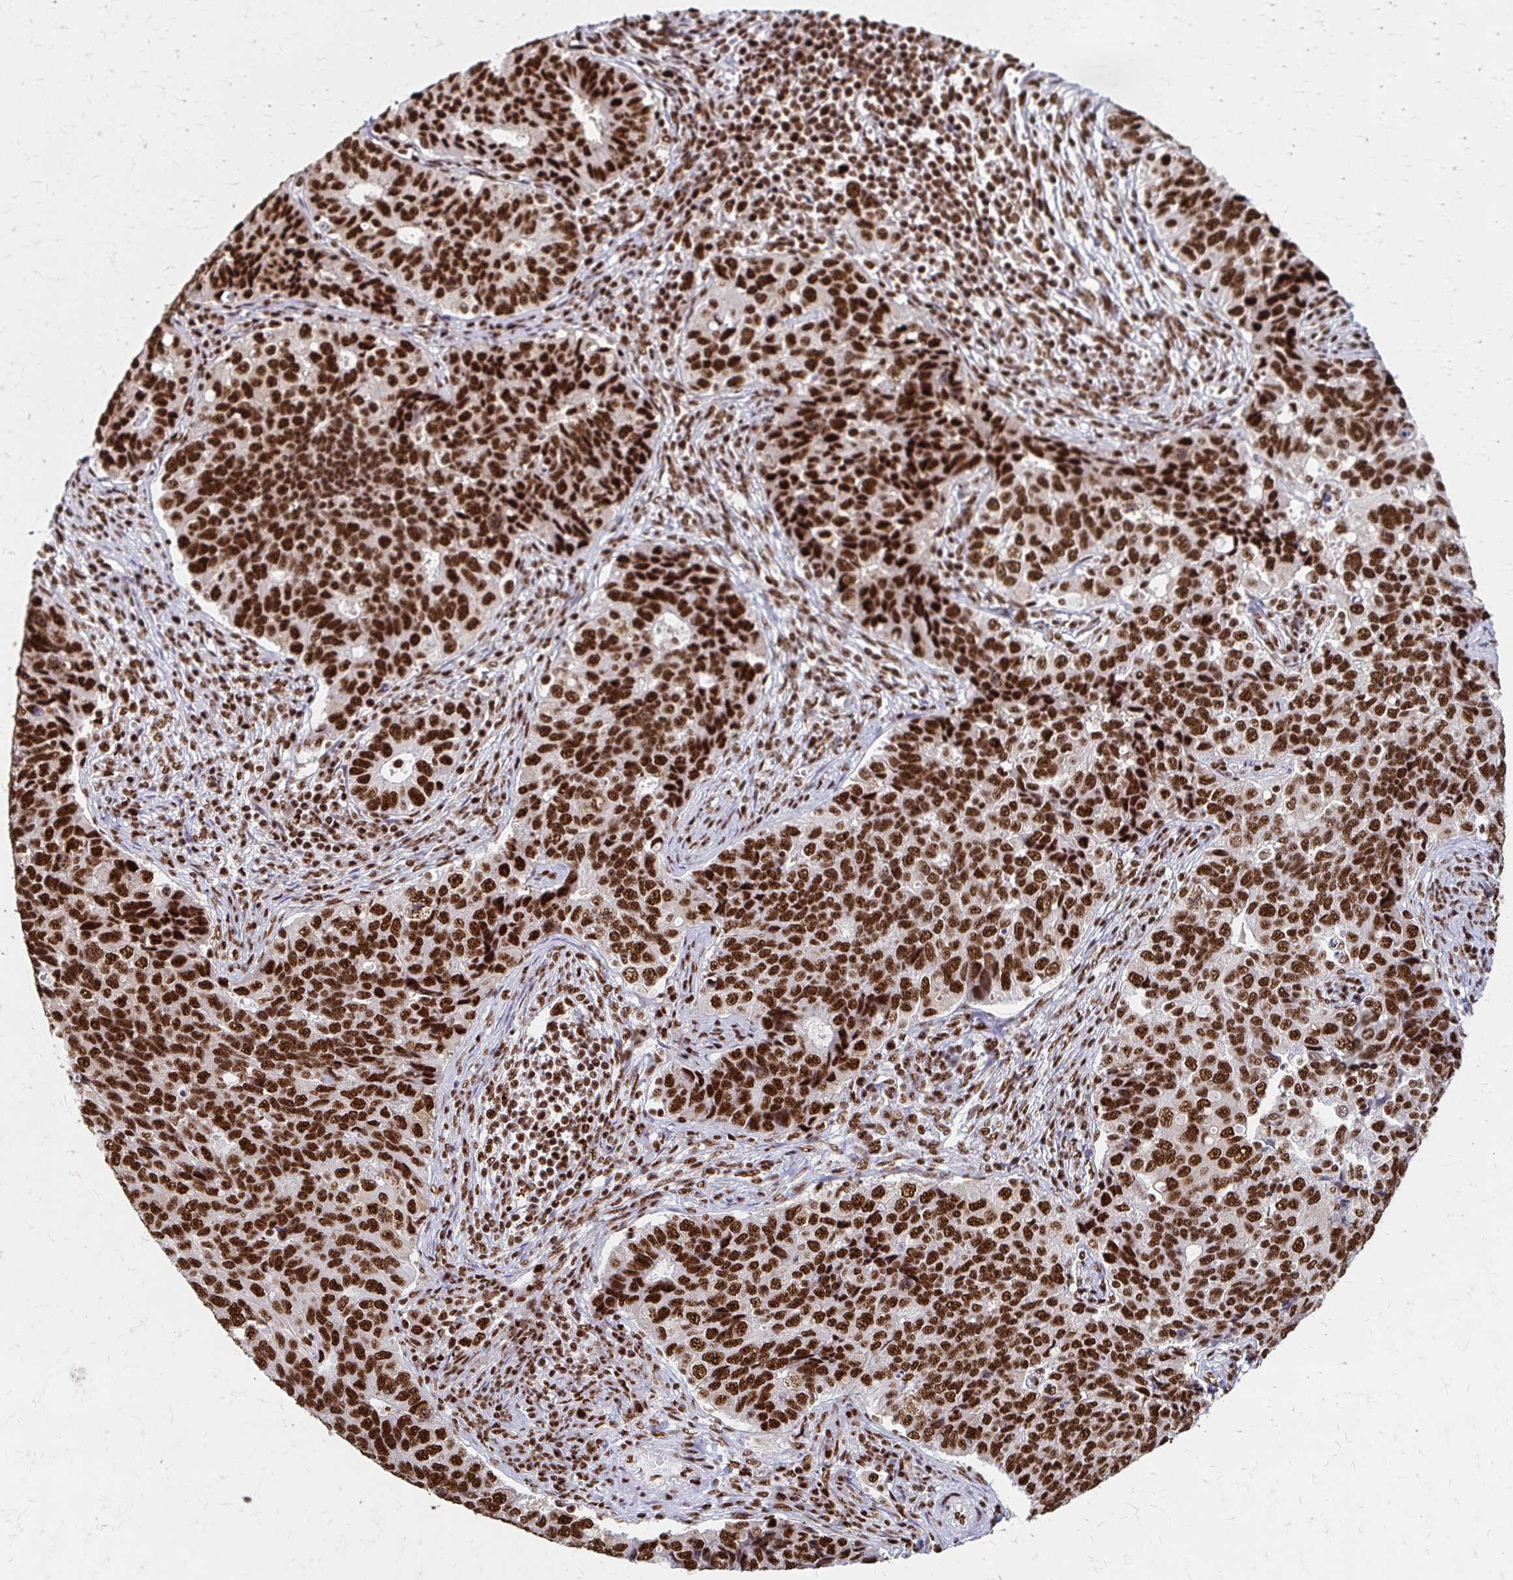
{"staining": {"intensity": "strong", "quantity": ">75%", "location": "nuclear"}, "tissue": "endometrial cancer", "cell_type": "Tumor cells", "image_type": "cancer", "snomed": [{"axis": "morphology", "description": "Adenocarcinoma, NOS"}, {"axis": "topography", "description": "Endometrium"}], "caption": "The micrograph reveals immunohistochemical staining of endometrial adenocarcinoma. There is strong nuclear expression is seen in approximately >75% of tumor cells.", "gene": "CNKSR3", "patient": {"sex": "female", "age": 43}}